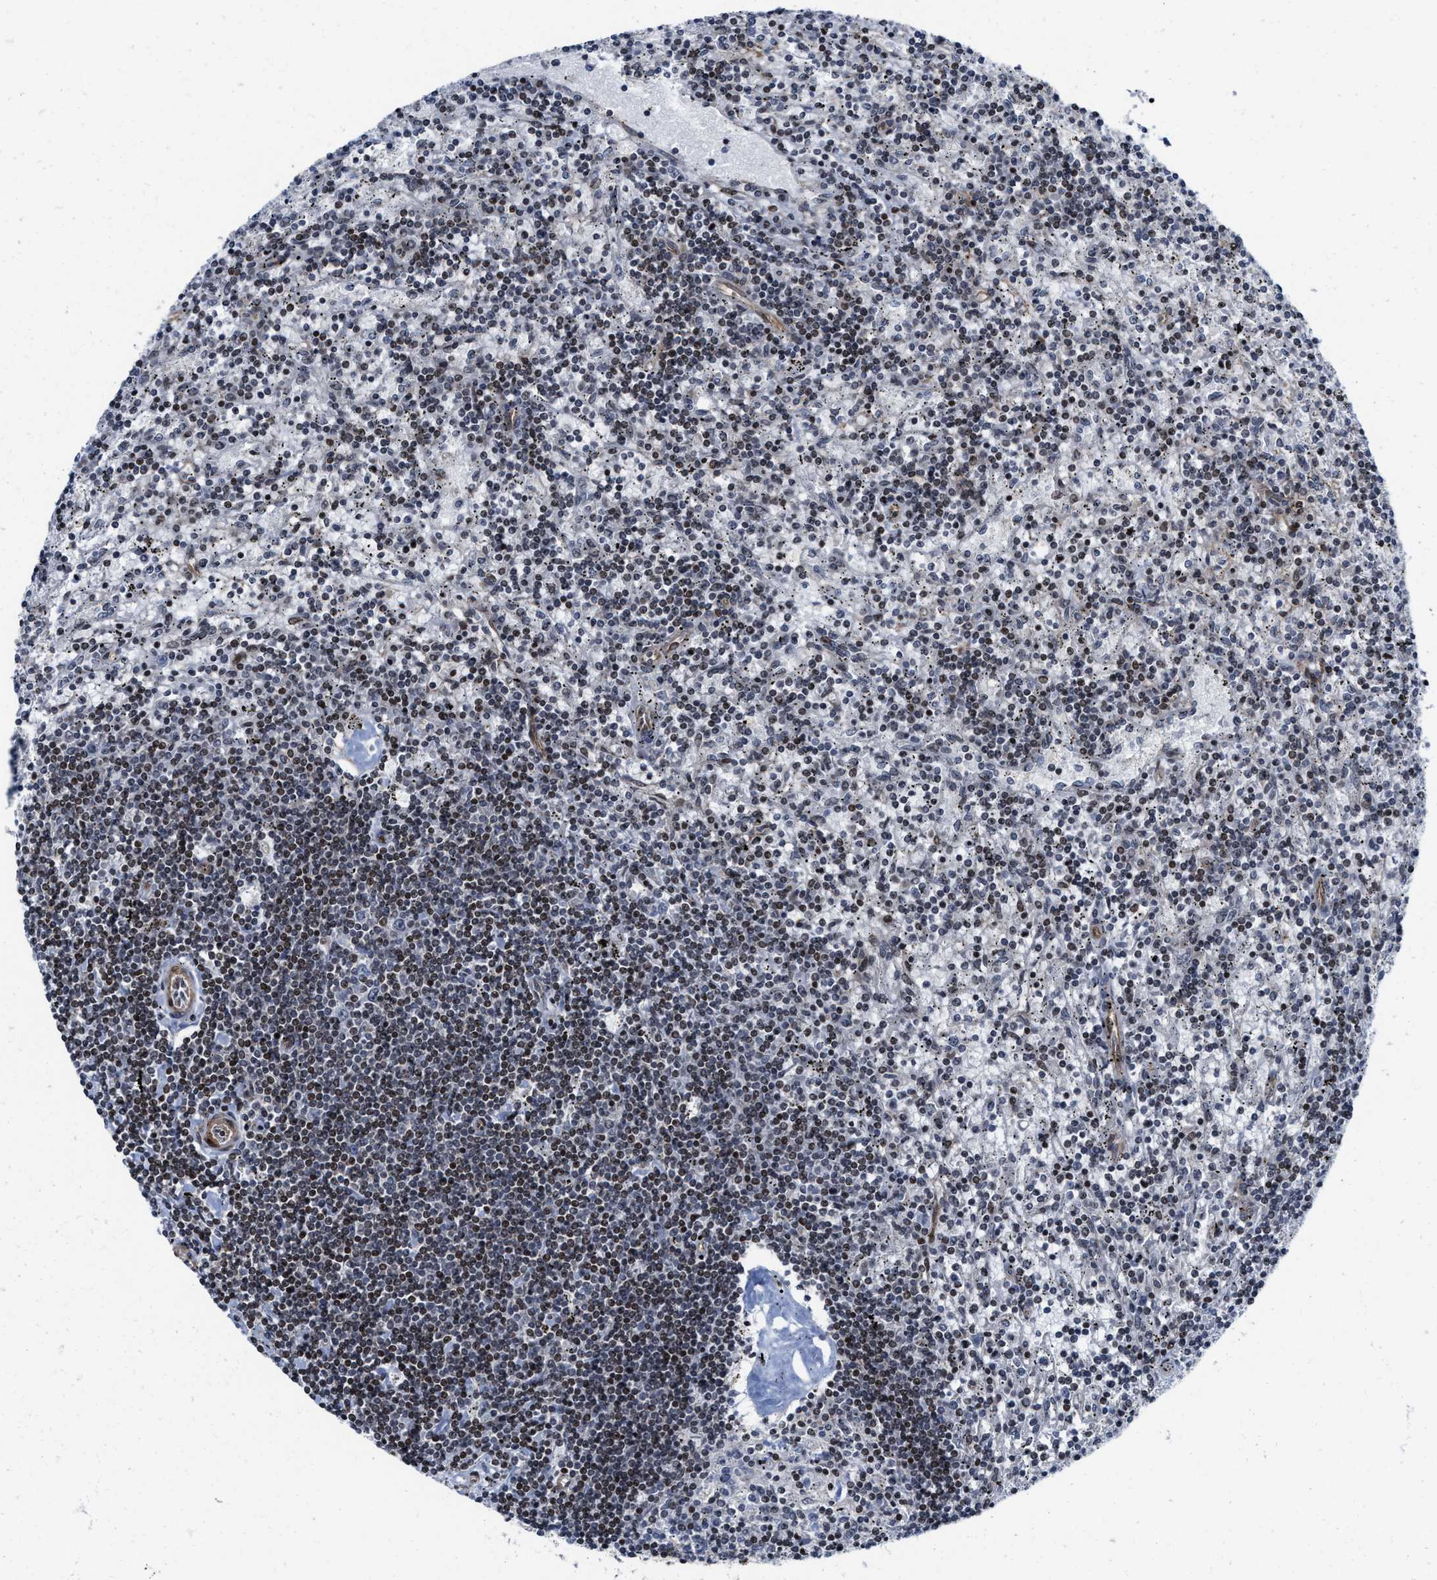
{"staining": {"intensity": "negative", "quantity": "none", "location": "none"}, "tissue": "lymphoma", "cell_type": "Tumor cells", "image_type": "cancer", "snomed": [{"axis": "morphology", "description": "Malignant lymphoma, non-Hodgkin's type, Low grade"}, {"axis": "topography", "description": "Spleen"}], "caption": "This is an IHC image of human low-grade malignant lymphoma, non-Hodgkin's type. There is no expression in tumor cells.", "gene": "TGFB1I1", "patient": {"sex": "male", "age": 76}}